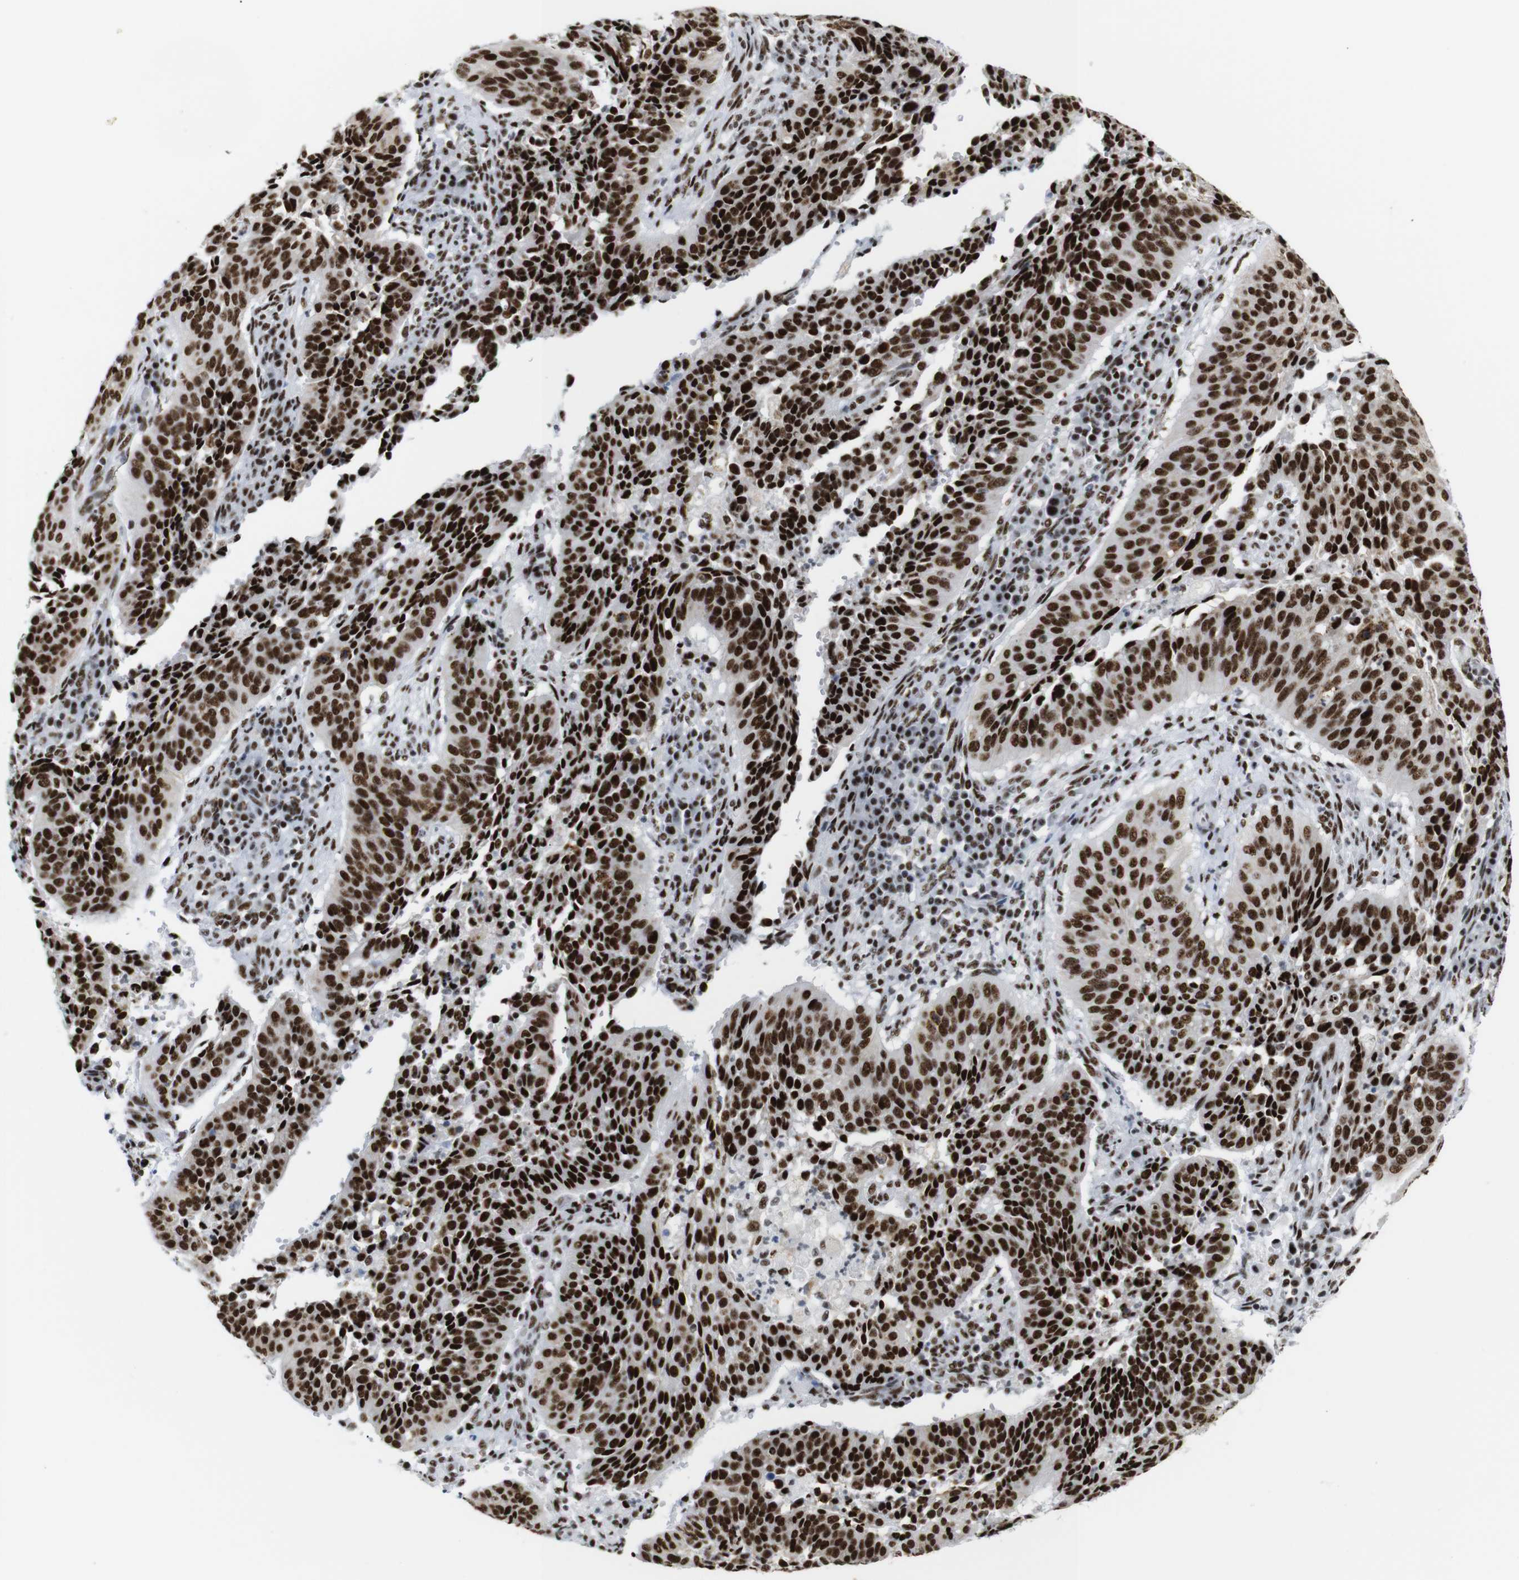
{"staining": {"intensity": "strong", "quantity": ">75%", "location": "nuclear"}, "tissue": "cervical cancer", "cell_type": "Tumor cells", "image_type": "cancer", "snomed": [{"axis": "morphology", "description": "Normal tissue, NOS"}, {"axis": "morphology", "description": "Squamous cell carcinoma, NOS"}, {"axis": "topography", "description": "Cervix"}], "caption": "Protein staining by IHC shows strong nuclear expression in about >75% of tumor cells in cervical squamous cell carcinoma.", "gene": "TRA2B", "patient": {"sex": "female", "age": 39}}